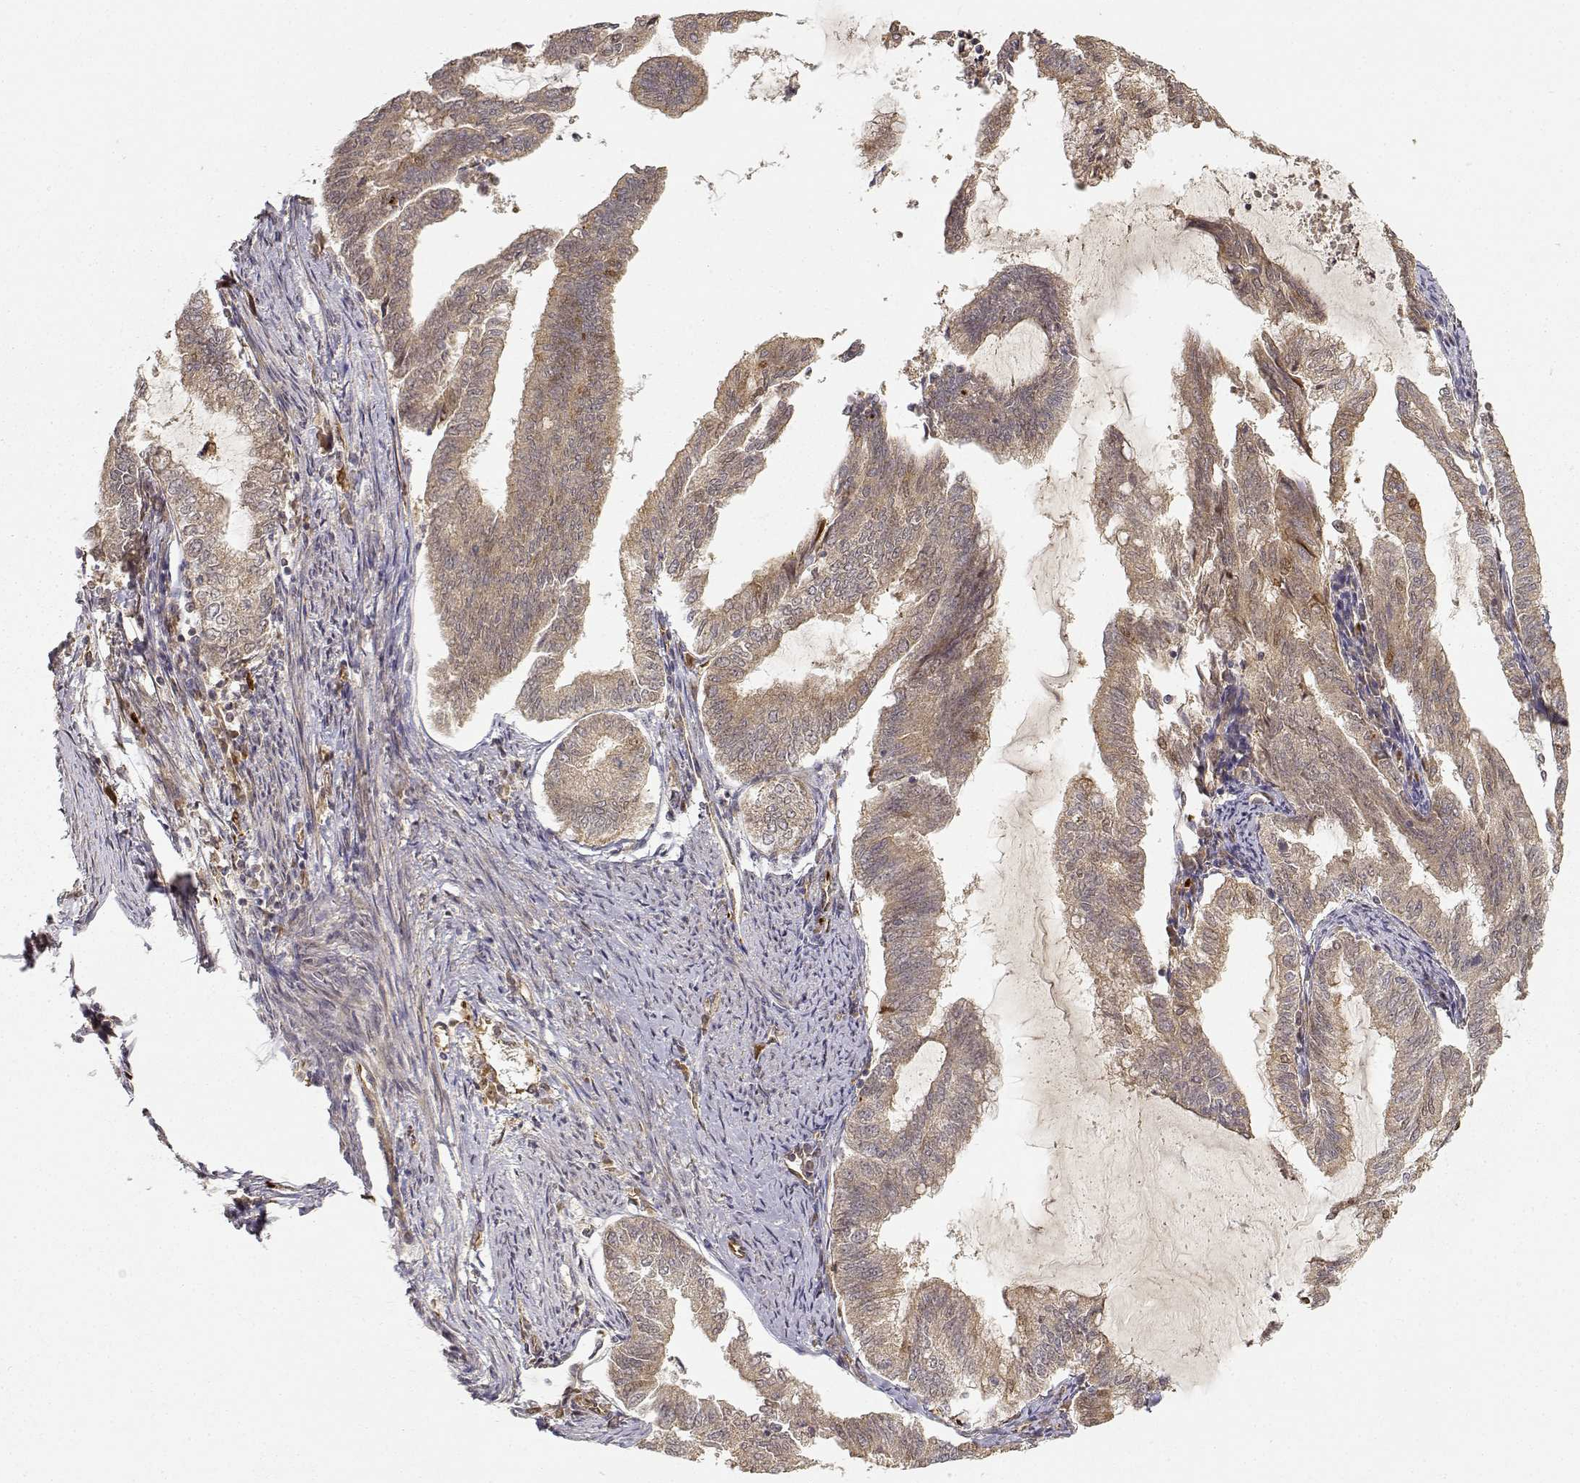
{"staining": {"intensity": "weak", "quantity": ">75%", "location": "cytoplasmic/membranous"}, "tissue": "endometrial cancer", "cell_type": "Tumor cells", "image_type": "cancer", "snomed": [{"axis": "morphology", "description": "Adenocarcinoma, NOS"}, {"axis": "topography", "description": "Endometrium"}], "caption": "Protein expression analysis of endometrial cancer (adenocarcinoma) reveals weak cytoplasmic/membranous positivity in about >75% of tumor cells.", "gene": "CDK5RAP2", "patient": {"sex": "female", "age": 79}}